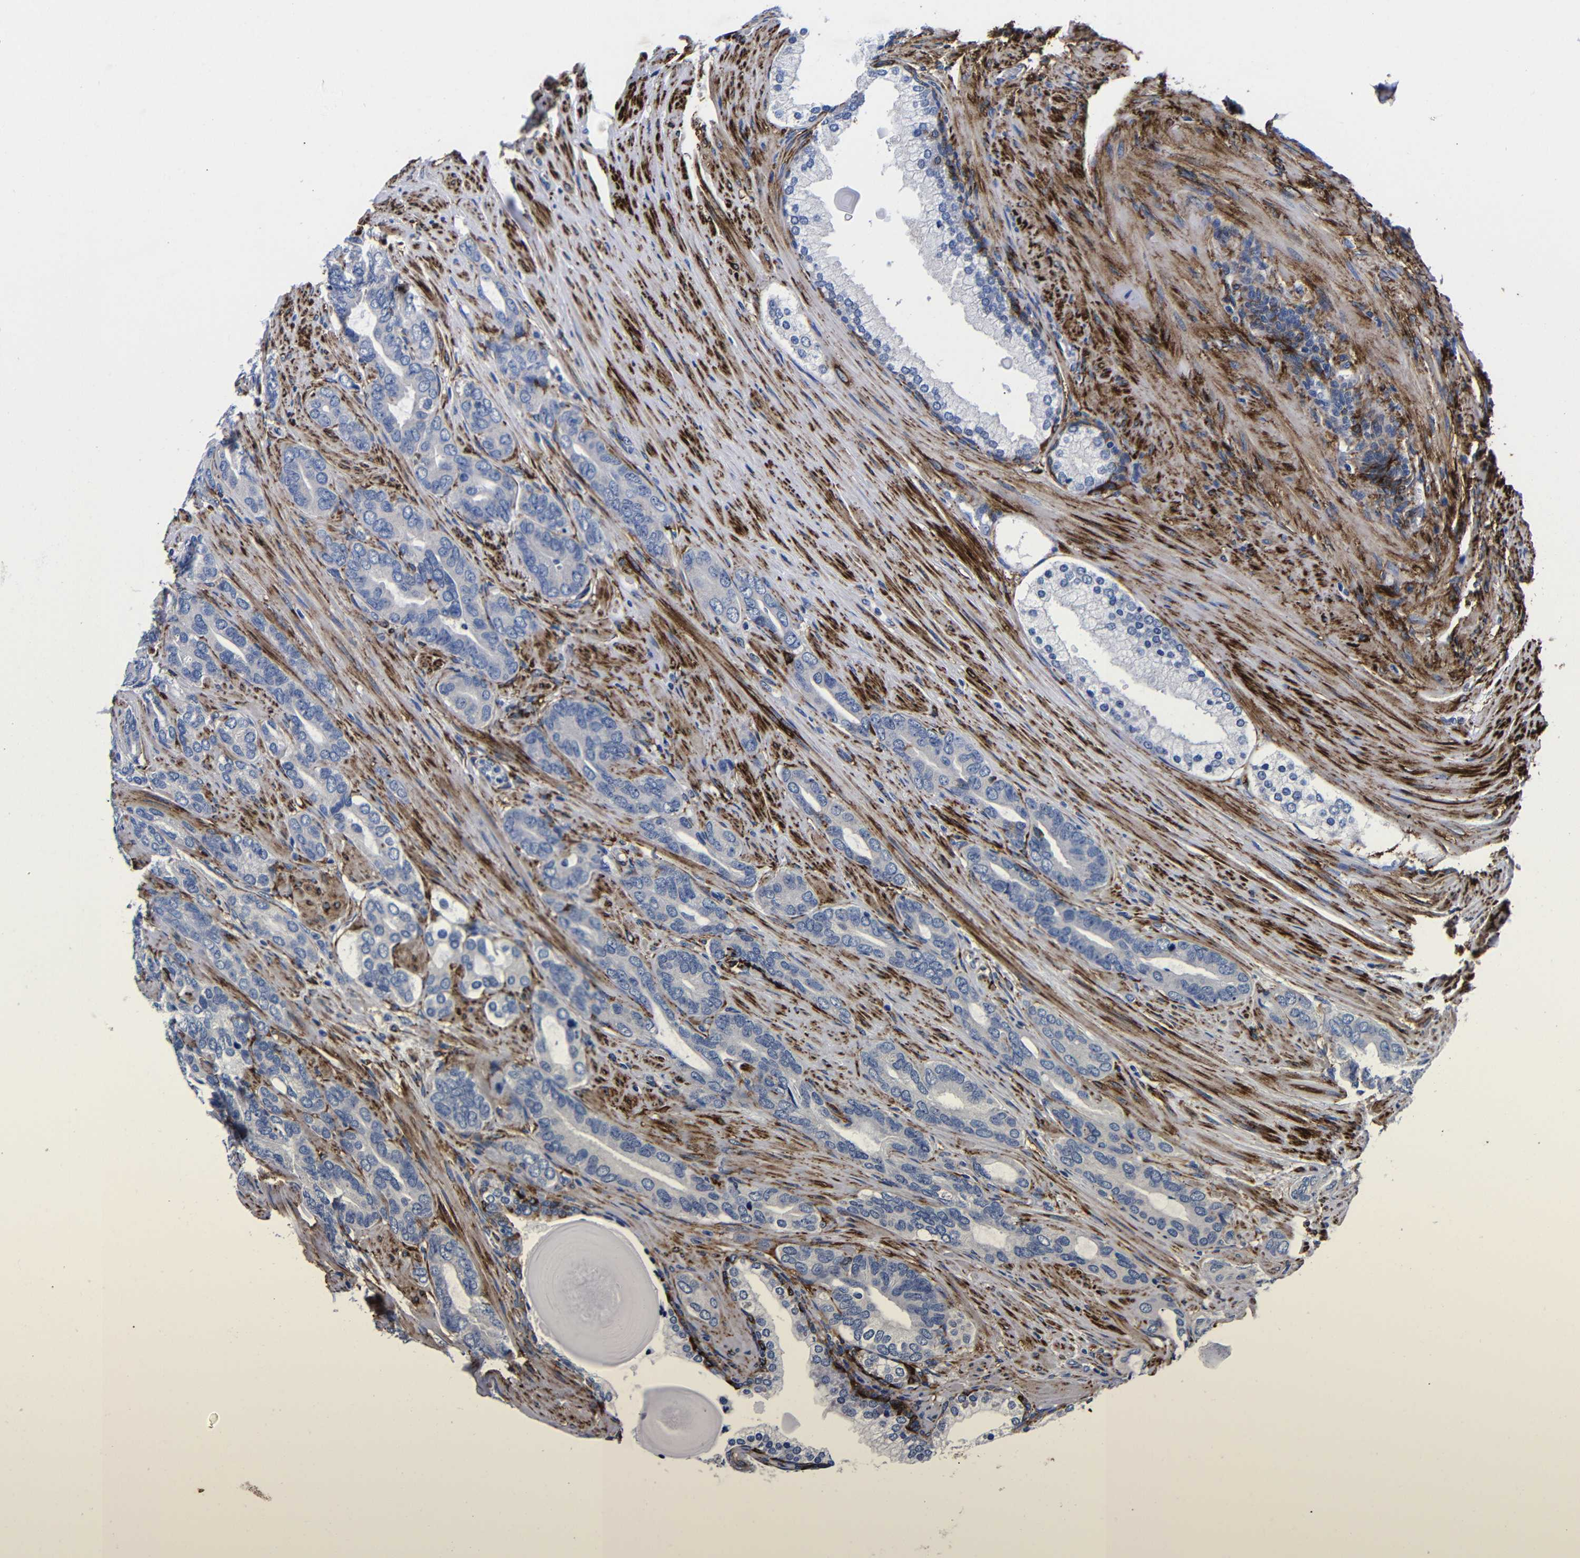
{"staining": {"intensity": "moderate", "quantity": "25%-75%", "location": "cytoplasmic/membranous"}, "tissue": "prostate cancer", "cell_type": "Tumor cells", "image_type": "cancer", "snomed": [{"axis": "morphology", "description": "Adenocarcinoma, Low grade"}, {"axis": "topography", "description": "Prostate"}], "caption": "Prostate cancer (adenocarcinoma (low-grade)) stained with a brown dye shows moderate cytoplasmic/membranous positive expression in about 25%-75% of tumor cells.", "gene": "LRIG1", "patient": {"sex": "male", "age": 63}}